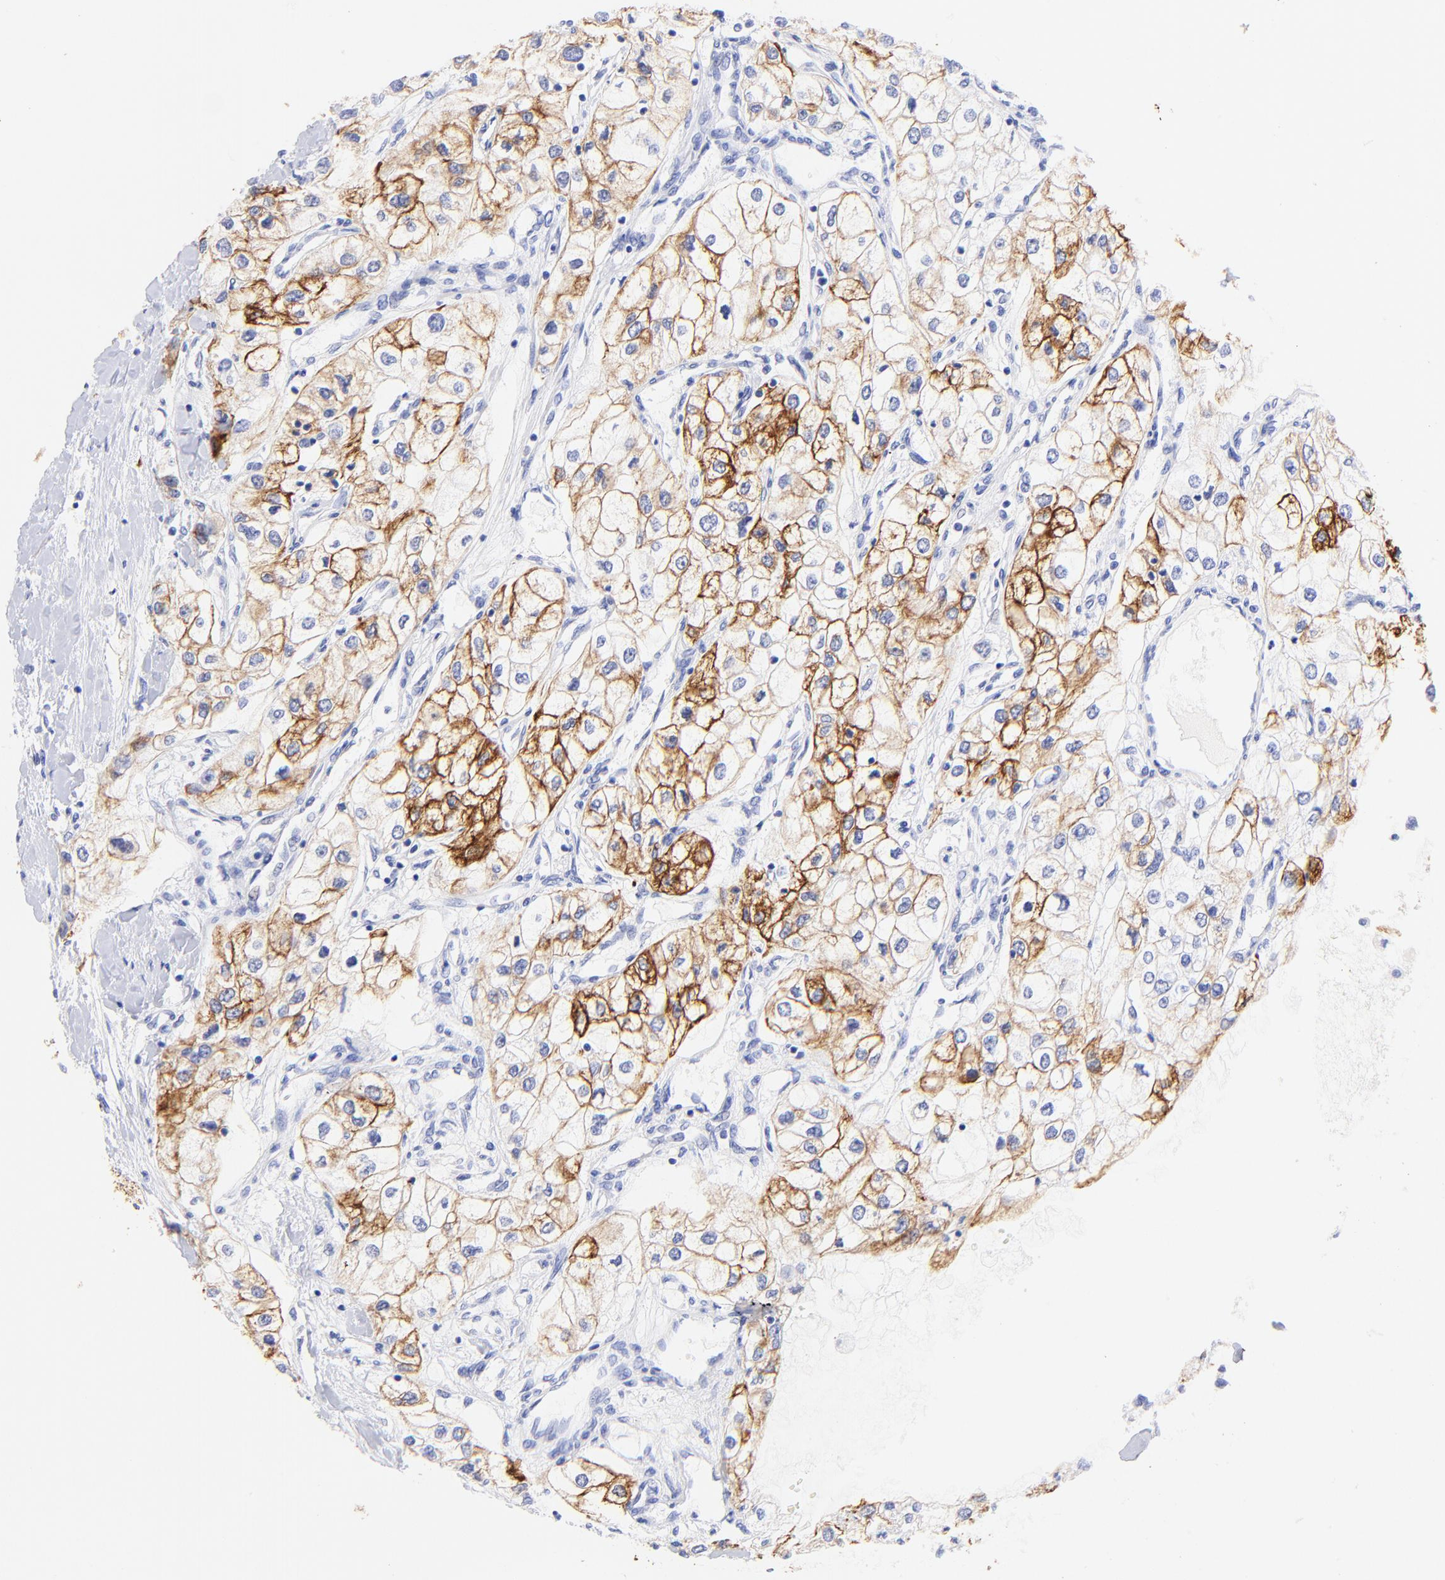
{"staining": {"intensity": "strong", "quantity": "25%-75%", "location": "cytoplasmic/membranous"}, "tissue": "renal cancer", "cell_type": "Tumor cells", "image_type": "cancer", "snomed": [{"axis": "morphology", "description": "Adenocarcinoma, NOS"}, {"axis": "topography", "description": "Kidney"}], "caption": "An IHC histopathology image of neoplastic tissue is shown. Protein staining in brown labels strong cytoplasmic/membranous positivity in renal adenocarcinoma within tumor cells.", "gene": "KRT19", "patient": {"sex": "male", "age": 57}}